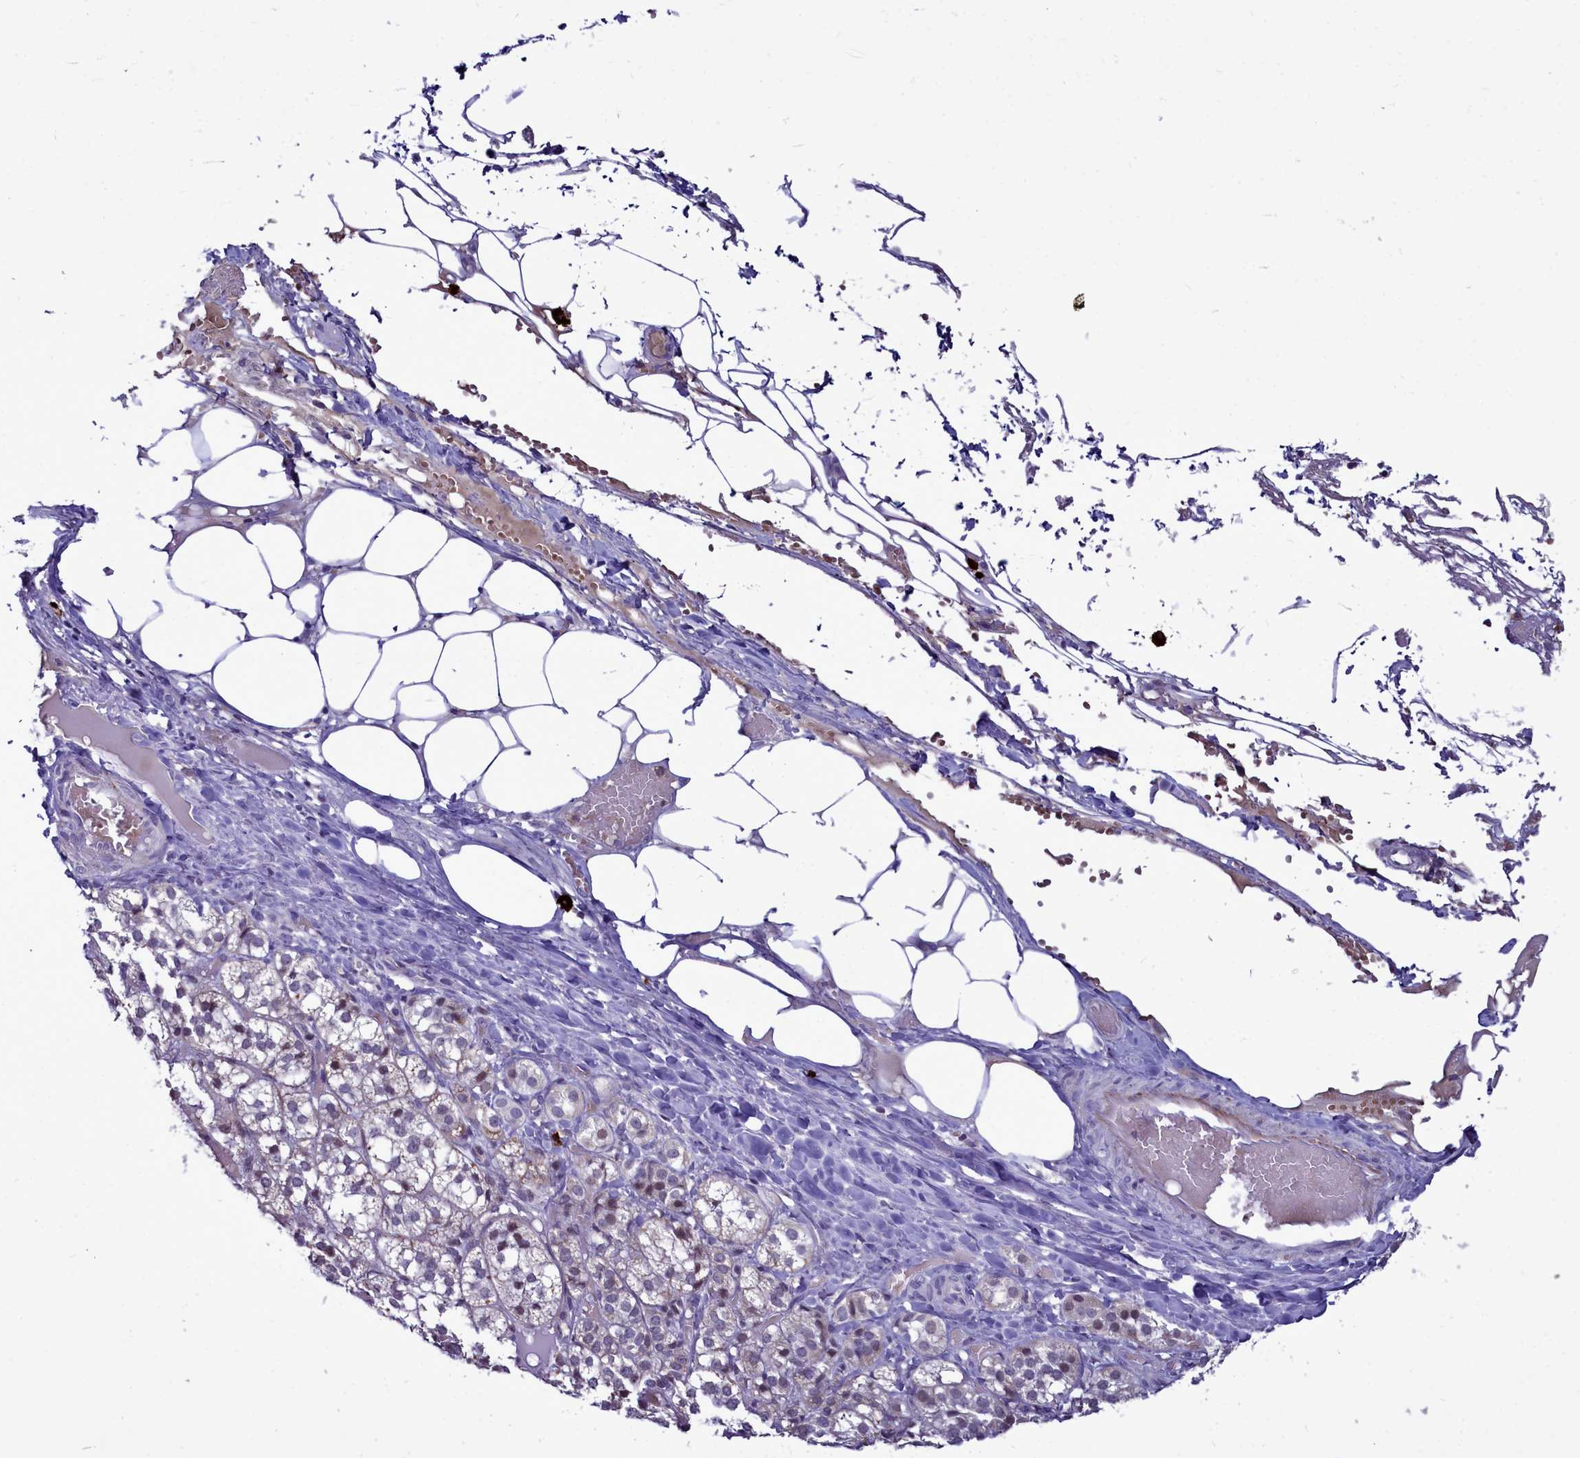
{"staining": {"intensity": "moderate", "quantity": "25%-75%", "location": "cytoplasmic/membranous,nuclear"}, "tissue": "adrenal gland", "cell_type": "Glandular cells", "image_type": "normal", "snomed": [{"axis": "morphology", "description": "Normal tissue, NOS"}, {"axis": "topography", "description": "Adrenal gland"}], "caption": "Immunohistochemistry (DAB (3,3'-diaminobenzidine)) staining of normal adrenal gland exhibits moderate cytoplasmic/membranous,nuclear protein expression in approximately 25%-75% of glandular cells.", "gene": "POM121L2", "patient": {"sex": "female", "age": 61}}